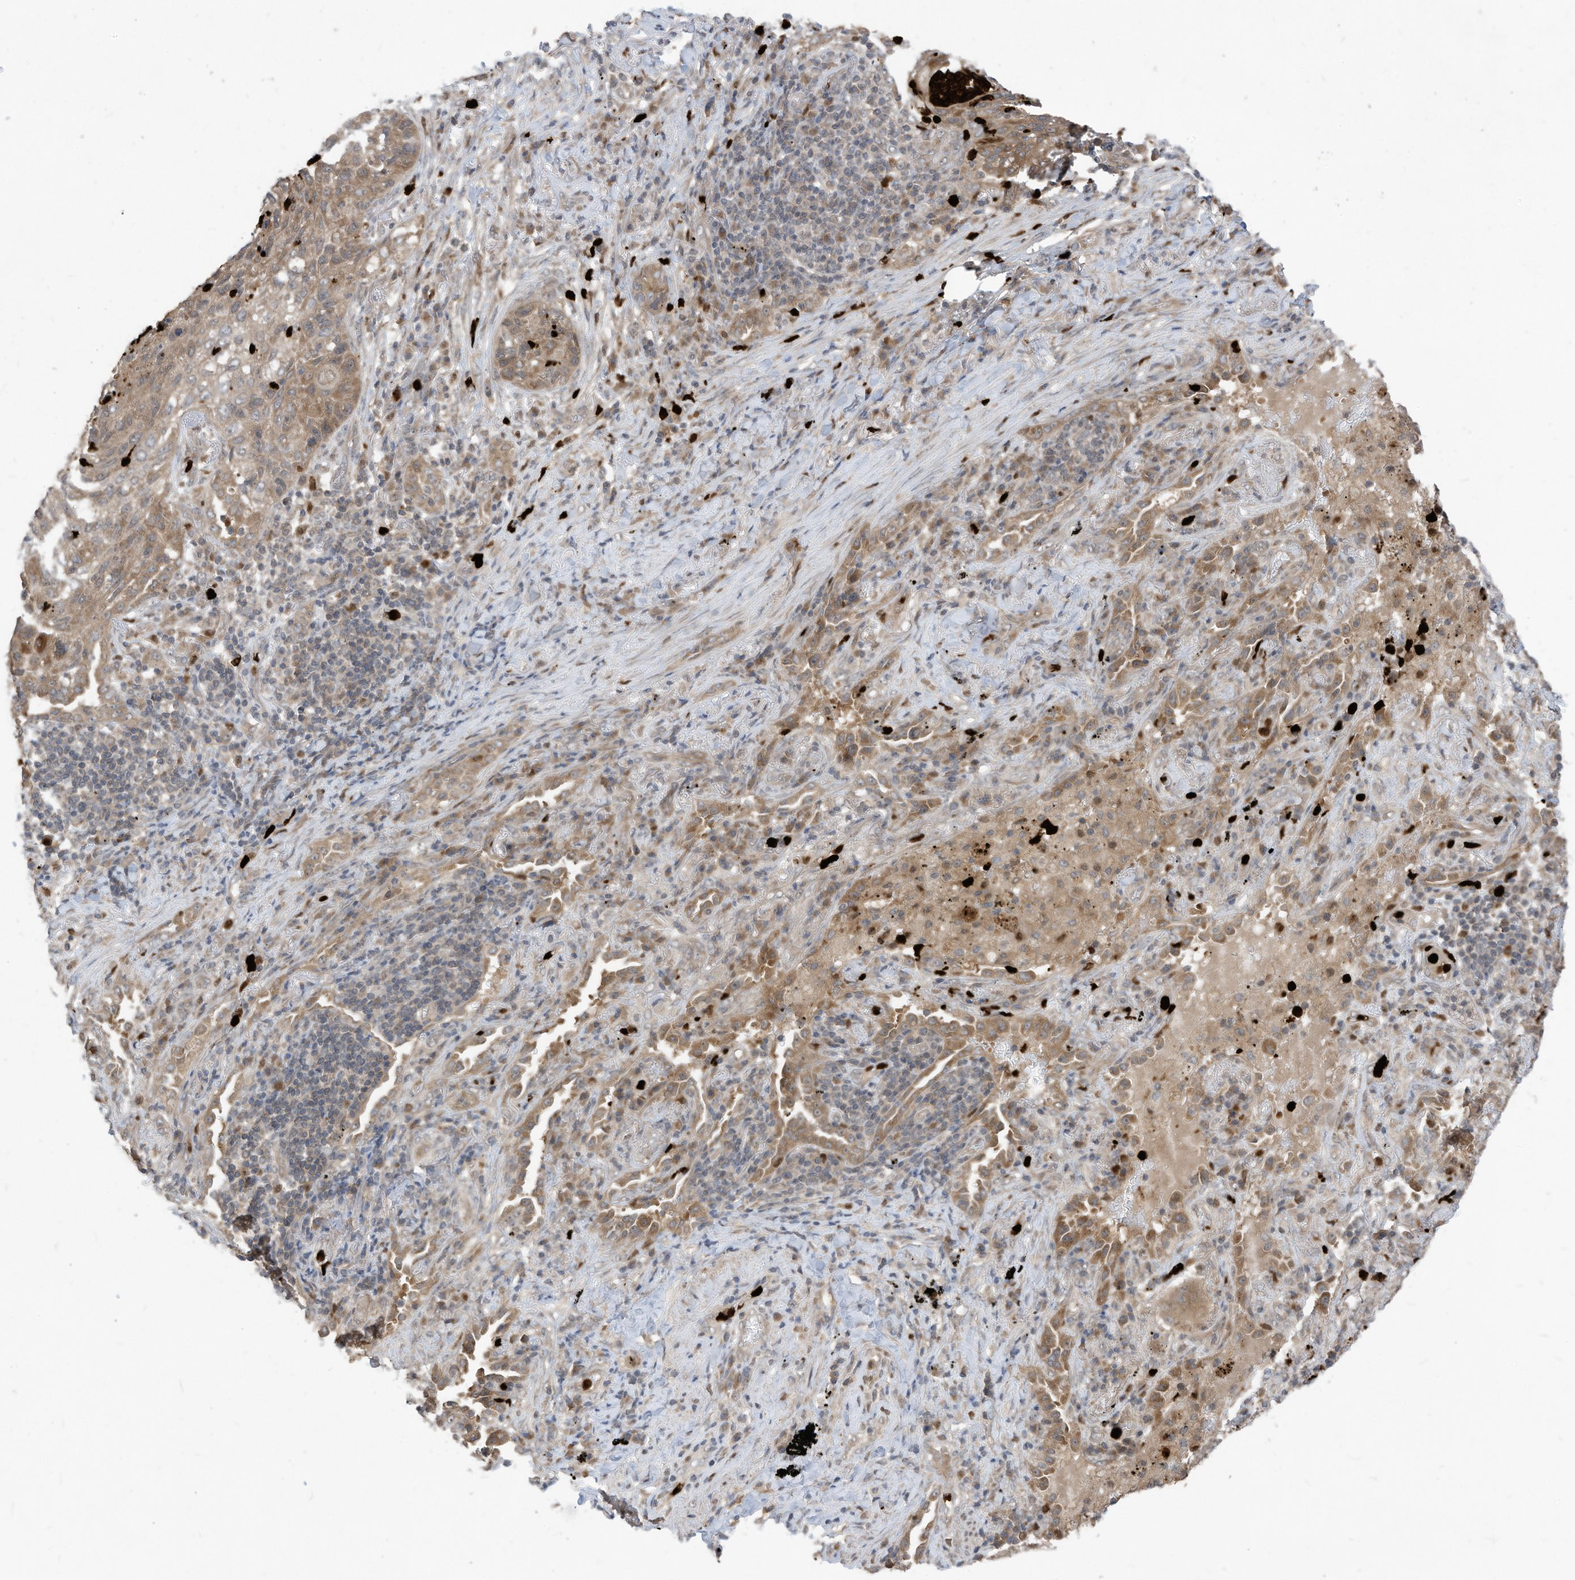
{"staining": {"intensity": "moderate", "quantity": ">75%", "location": "cytoplasmic/membranous"}, "tissue": "lung cancer", "cell_type": "Tumor cells", "image_type": "cancer", "snomed": [{"axis": "morphology", "description": "Squamous cell carcinoma, NOS"}, {"axis": "topography", "description": "Lung"}], "caption": "An image of human squamous cell carcinoma (lung) stained for a protein shows moderate cytoplasmic/membranous brown staining in tumor cells.", "gene": "CNKSR1", "patient": {"sex": "female", "age": 63}}